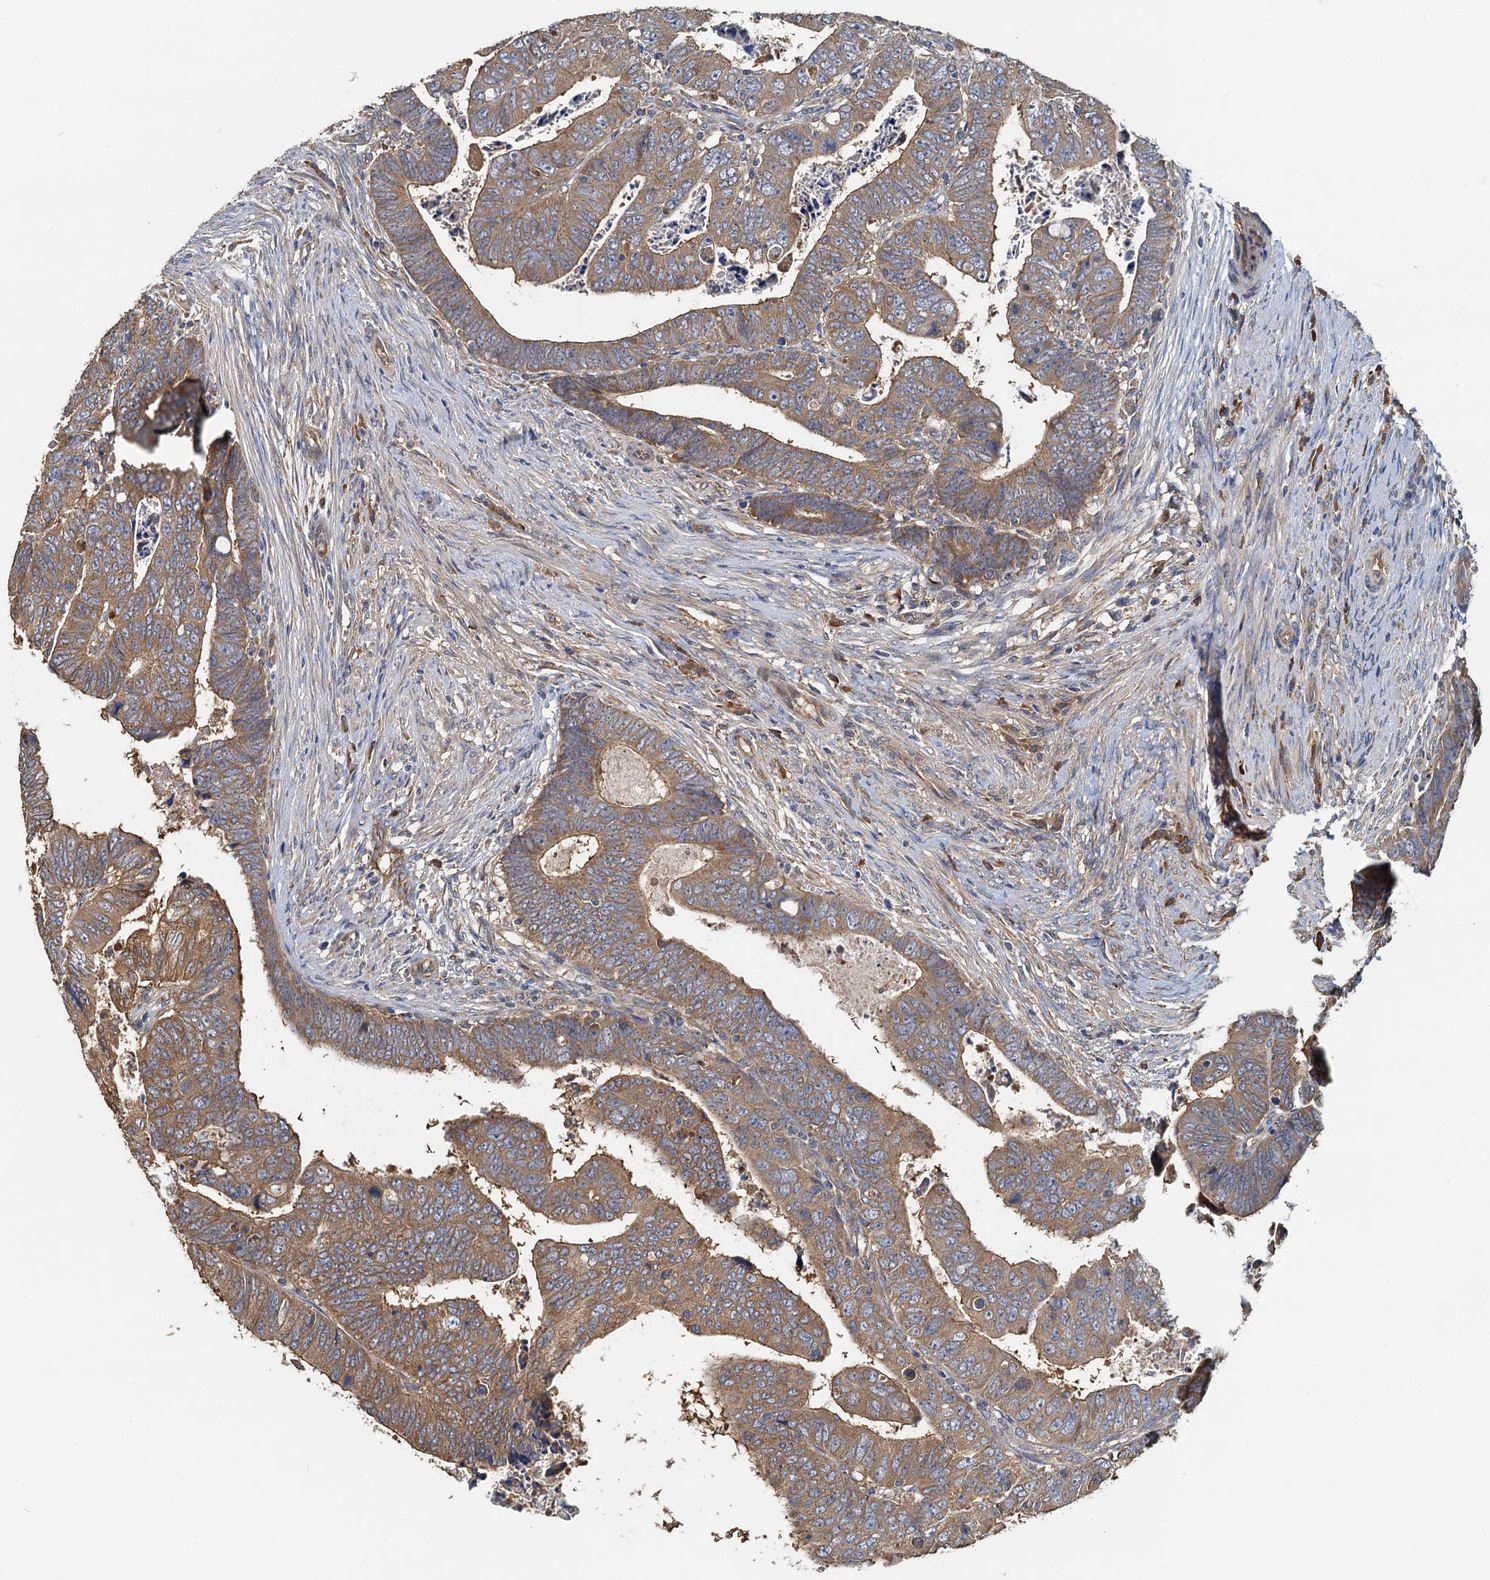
{"staining": {"intensity": "moderate", "quantity": ">75%", "location": "cytoplasmic/membranous"}, "tissue": "colorectal cancer", "cell_type": "Tumor cells", "image_type": "cancer", "snomed": [{"axis": "morphology", "description": "Normal tissue, NOS"}, {"axis": "morphology", "description": "Adenocarcinoma, NOS"}, {"axis": "topography", "description": "Rectum"}], "caption": "IHC photomicrograph of neoplastic tissue: human colorectal adenocarcinoma stained using immunohistochemistry demonstrates medium levels of moderate protein expression localized specifically in the cytoplasmic/membranous of tumor cells, appearing as a cytoplasmic/membranous brown color.", "gene": "HYI", "patient": {"sex": "female", "age": 65}}